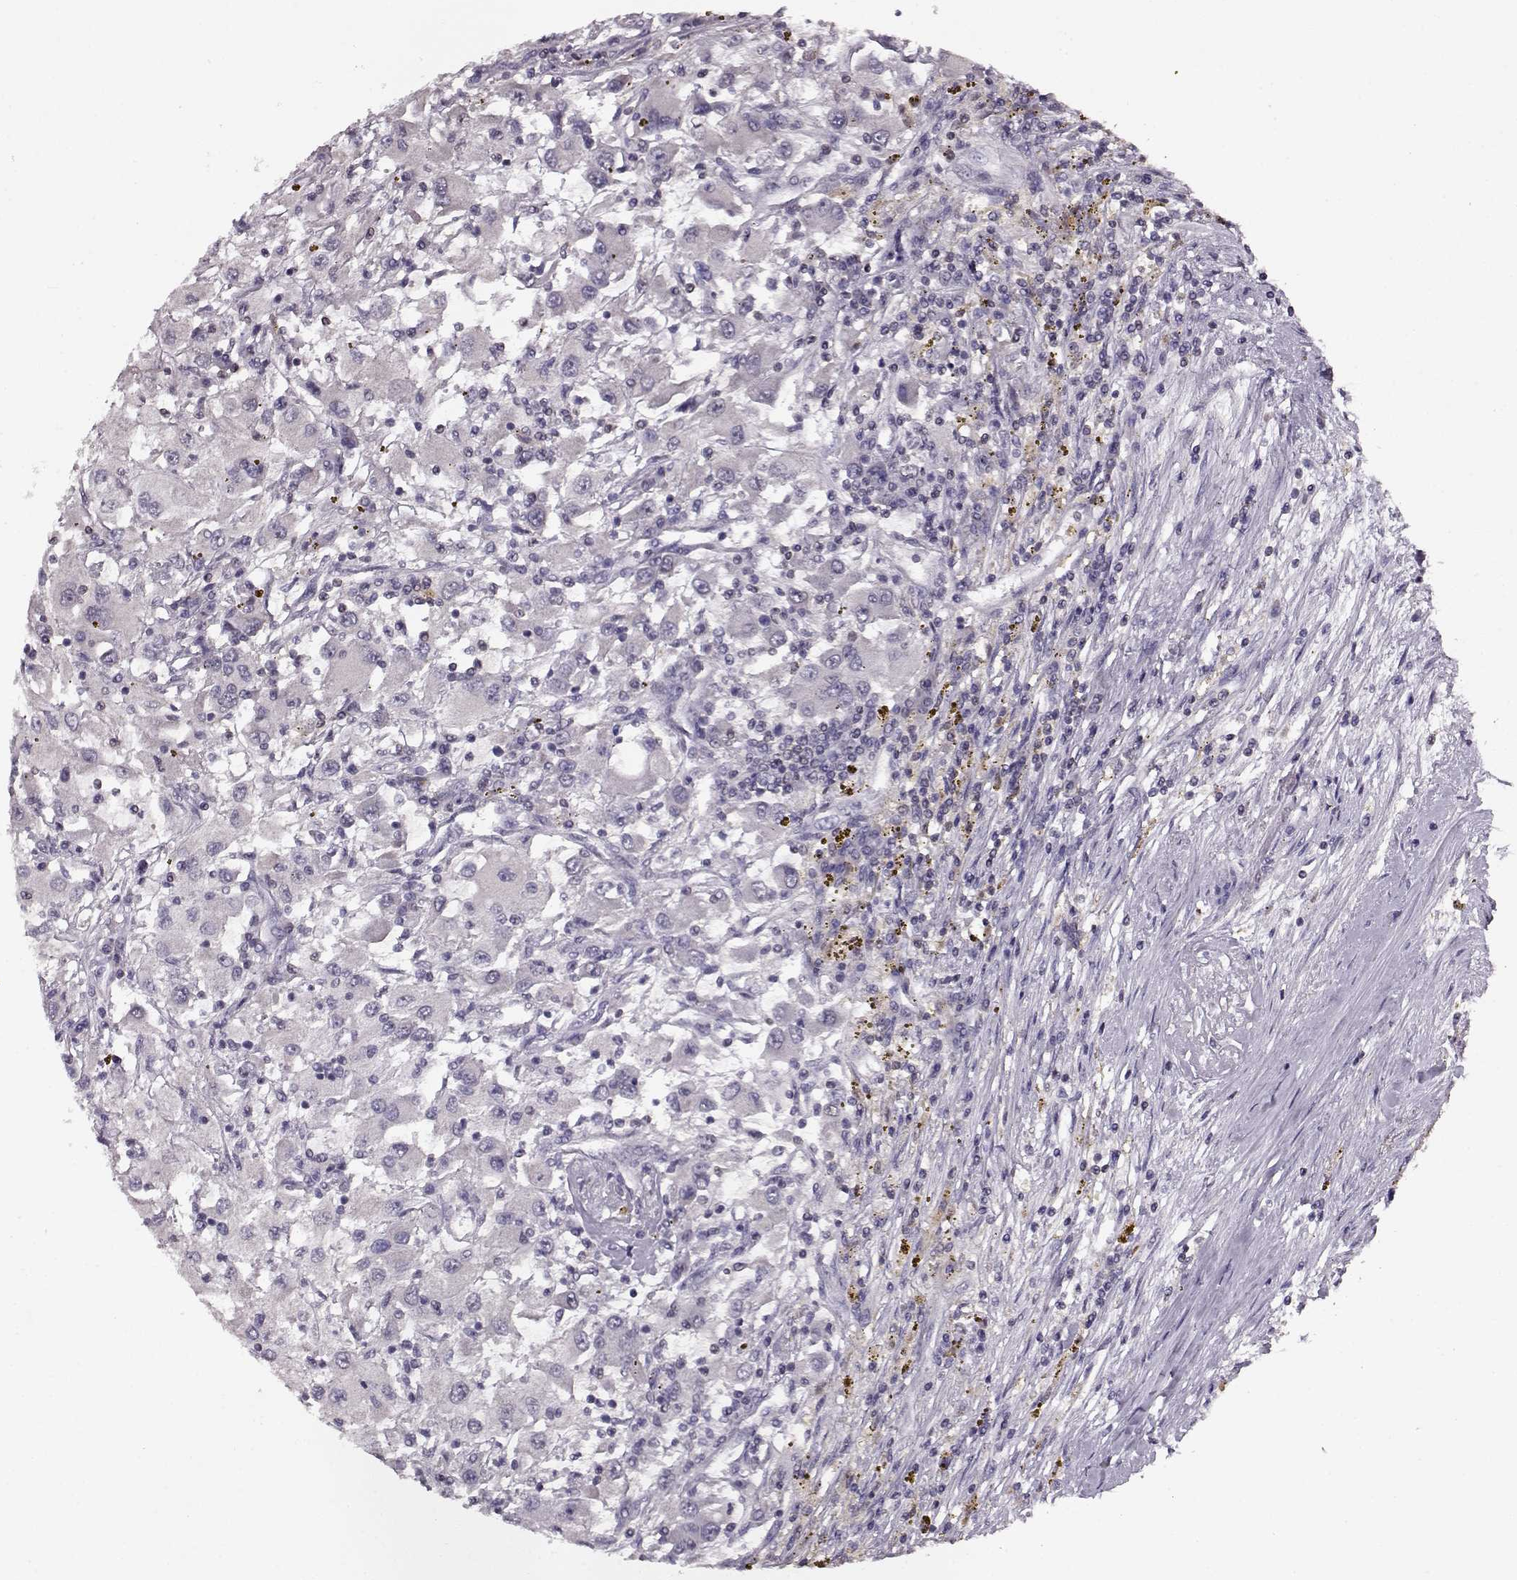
{"staining": {"intensity": "negative", "quantity": "none", "location": "none"}, "tissue": "renal cancer", "cell_type": "Tumor cells", "image_type": "cancer", "snomed": [{"axis": "morphology", "description": "Adenocarcinoma, NOS"}, {"axis": "topography", "description": "Kidney"}], "caption": "Adenocarcinoma (renal) was stained to show a protein in brown. There is no significant staining in tumor cells.", "gene": "RP1L1", "patient": {"sex": "female", "age": 67}}